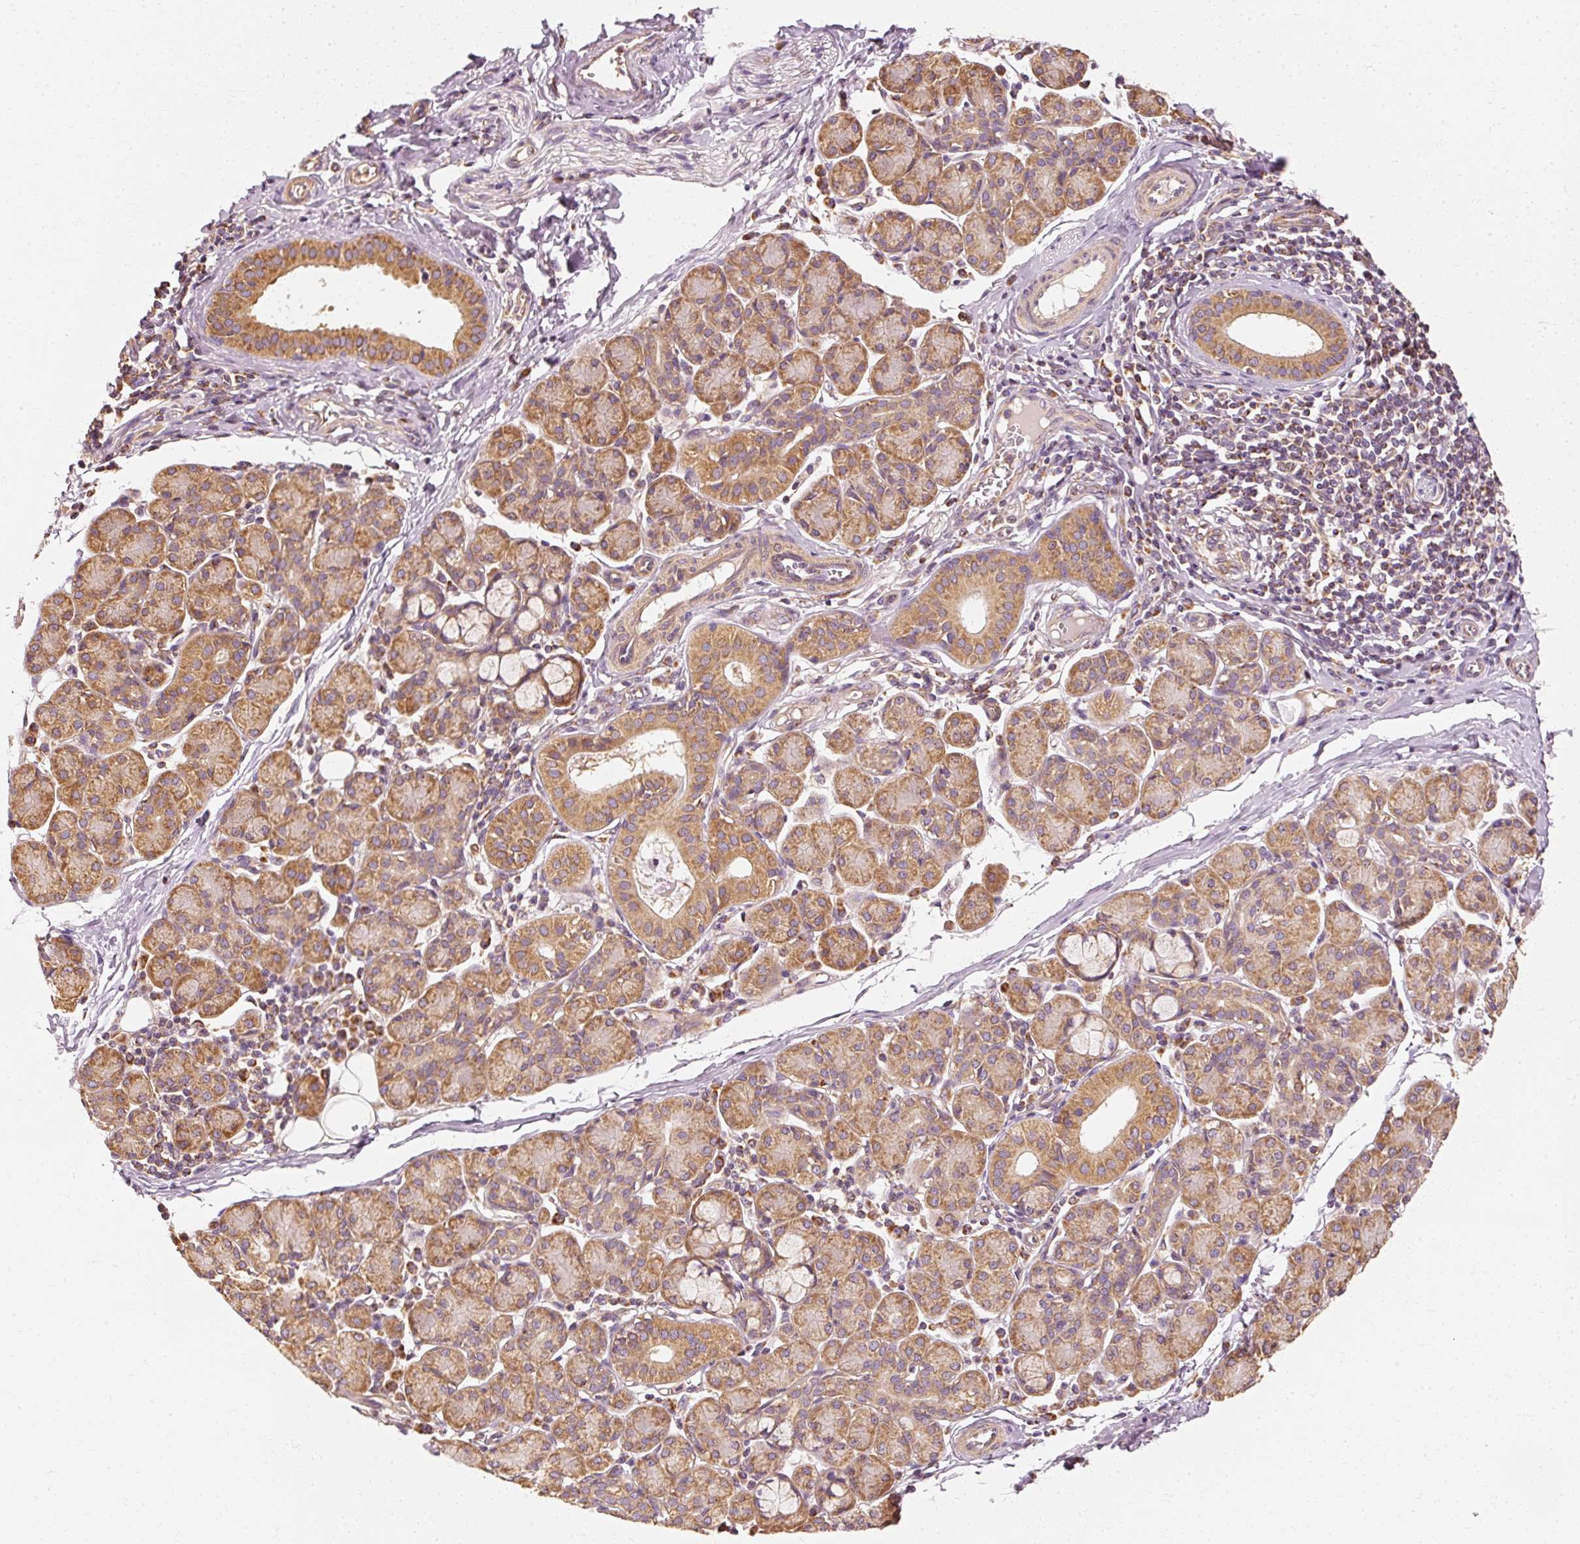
{"staining": {"intensity": "moderate", "quantity": ">75%", "location": "cytoplasmic/membranous"}, "tissue": "salivary gland", "cell_type": "Glandular cells", "image_type": "normal", "snomed": [{"axis": "morphology", "description": "Normal tissue, NOS"}, {"axis": "morphology", "description": "Inflammation, NOS"}, {"axis": "topography", "description": "Lymph node"}, {"axis": "topography", "description": "Salivary gland"}], "caption": "Moderate cytoplasmic/membranous protein positivity is present in approximately >75% of glandular cells in salivary gland.", "gene": "TOMM40", "patient": {"sex": "male", "age": 3}}